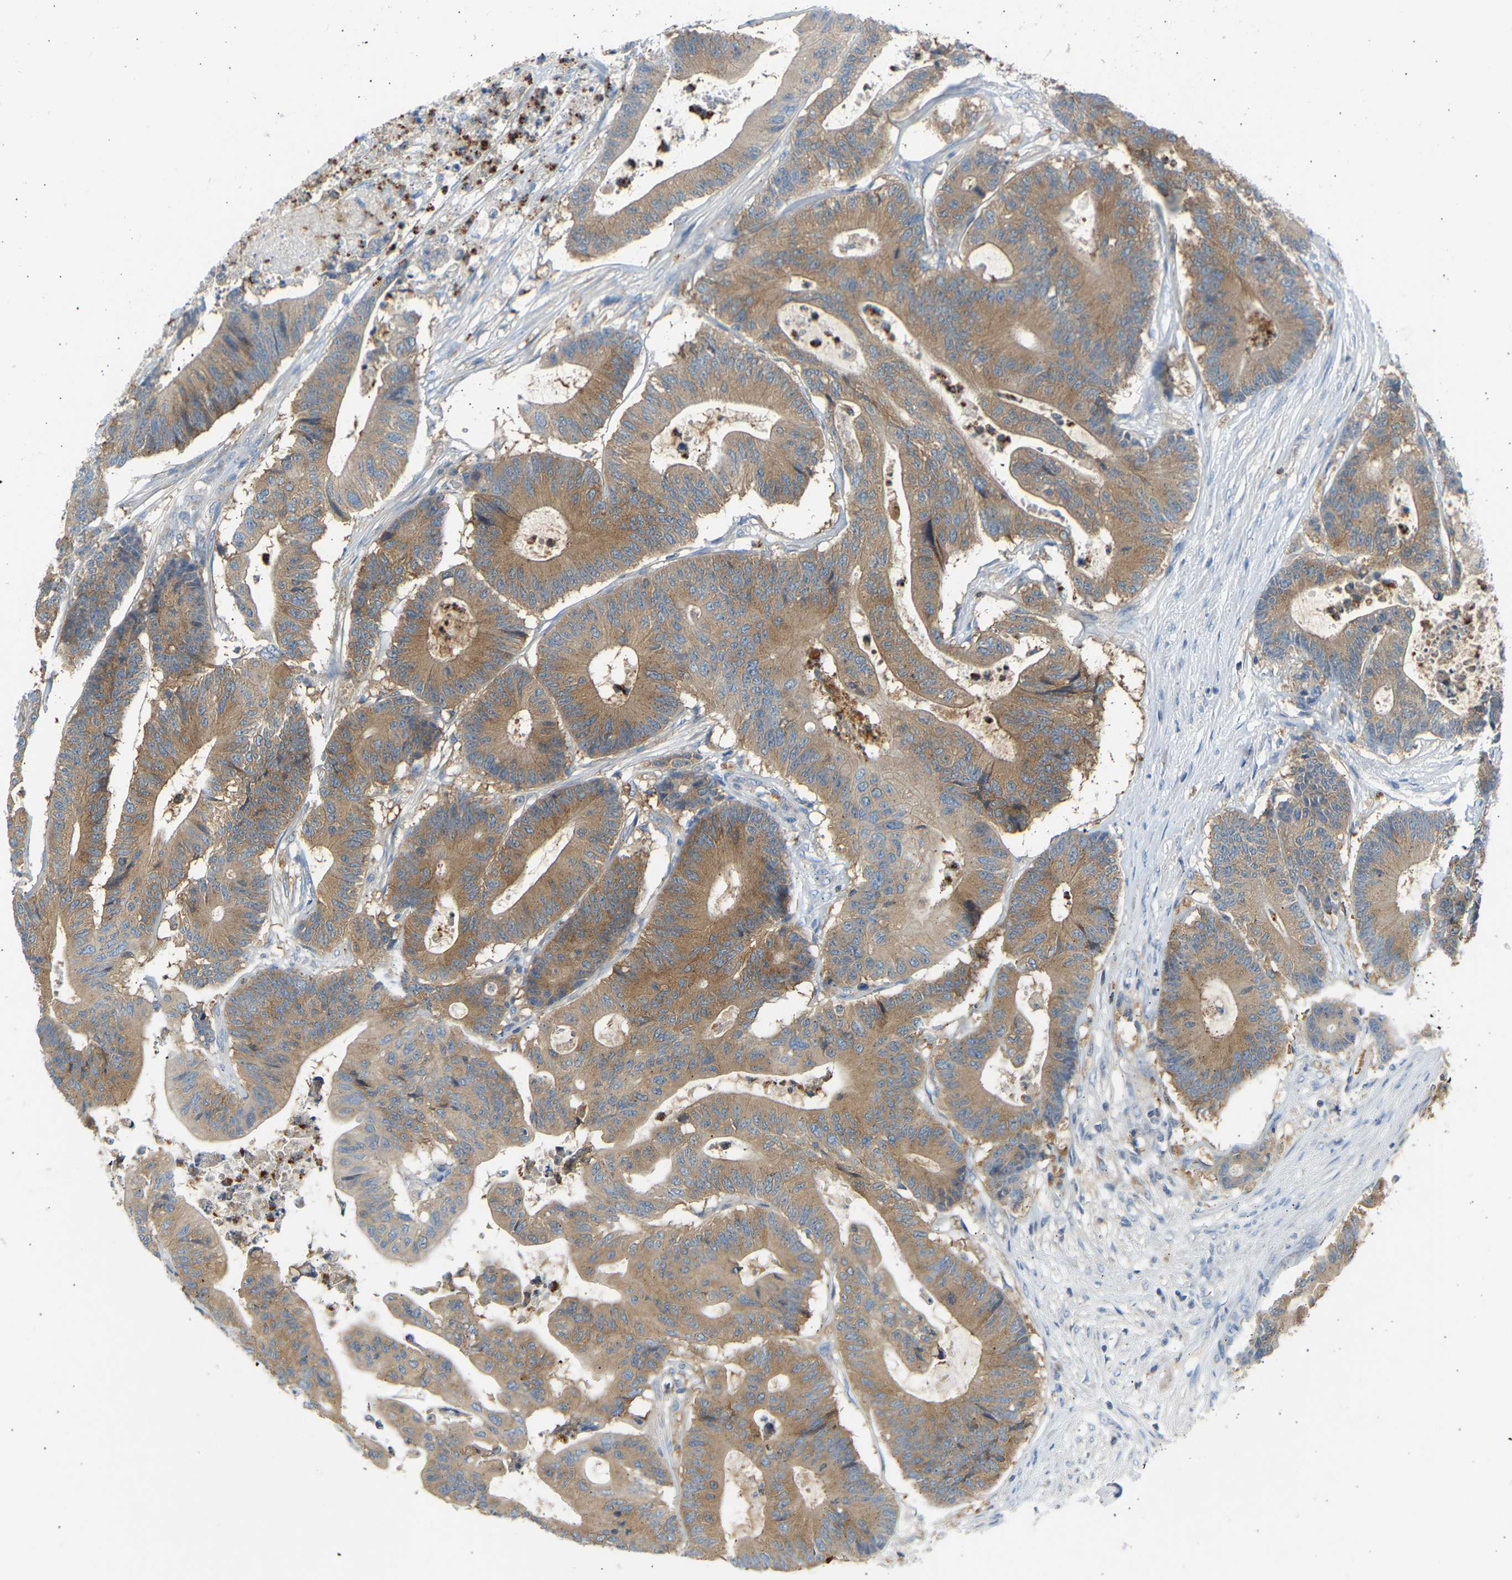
{"staining": {"intensity": "moderate", "quantity": ">75%", "location": "cytoplasmic/membranous"}, "tissue": "colorectal cancer", "cell_type": "Tumor cells", "image_type": "cancer", "snomed": [{"axis": "morphology", "description": "Adenocarcinoma, NOS"}, {"axis": "topography", "description": "Colon"}], "caption": "Immunohistochemical staining of human colorectal cancer (adenocarcinoma) shows moderate cytoplasmic/membranous protein positivity in approximately >75% of tumor cells. (Brightfield microscopy of DAB IHC at high magnification).", "gene": "TRIM50", "patient": {"sex": "female", "age": 84}}